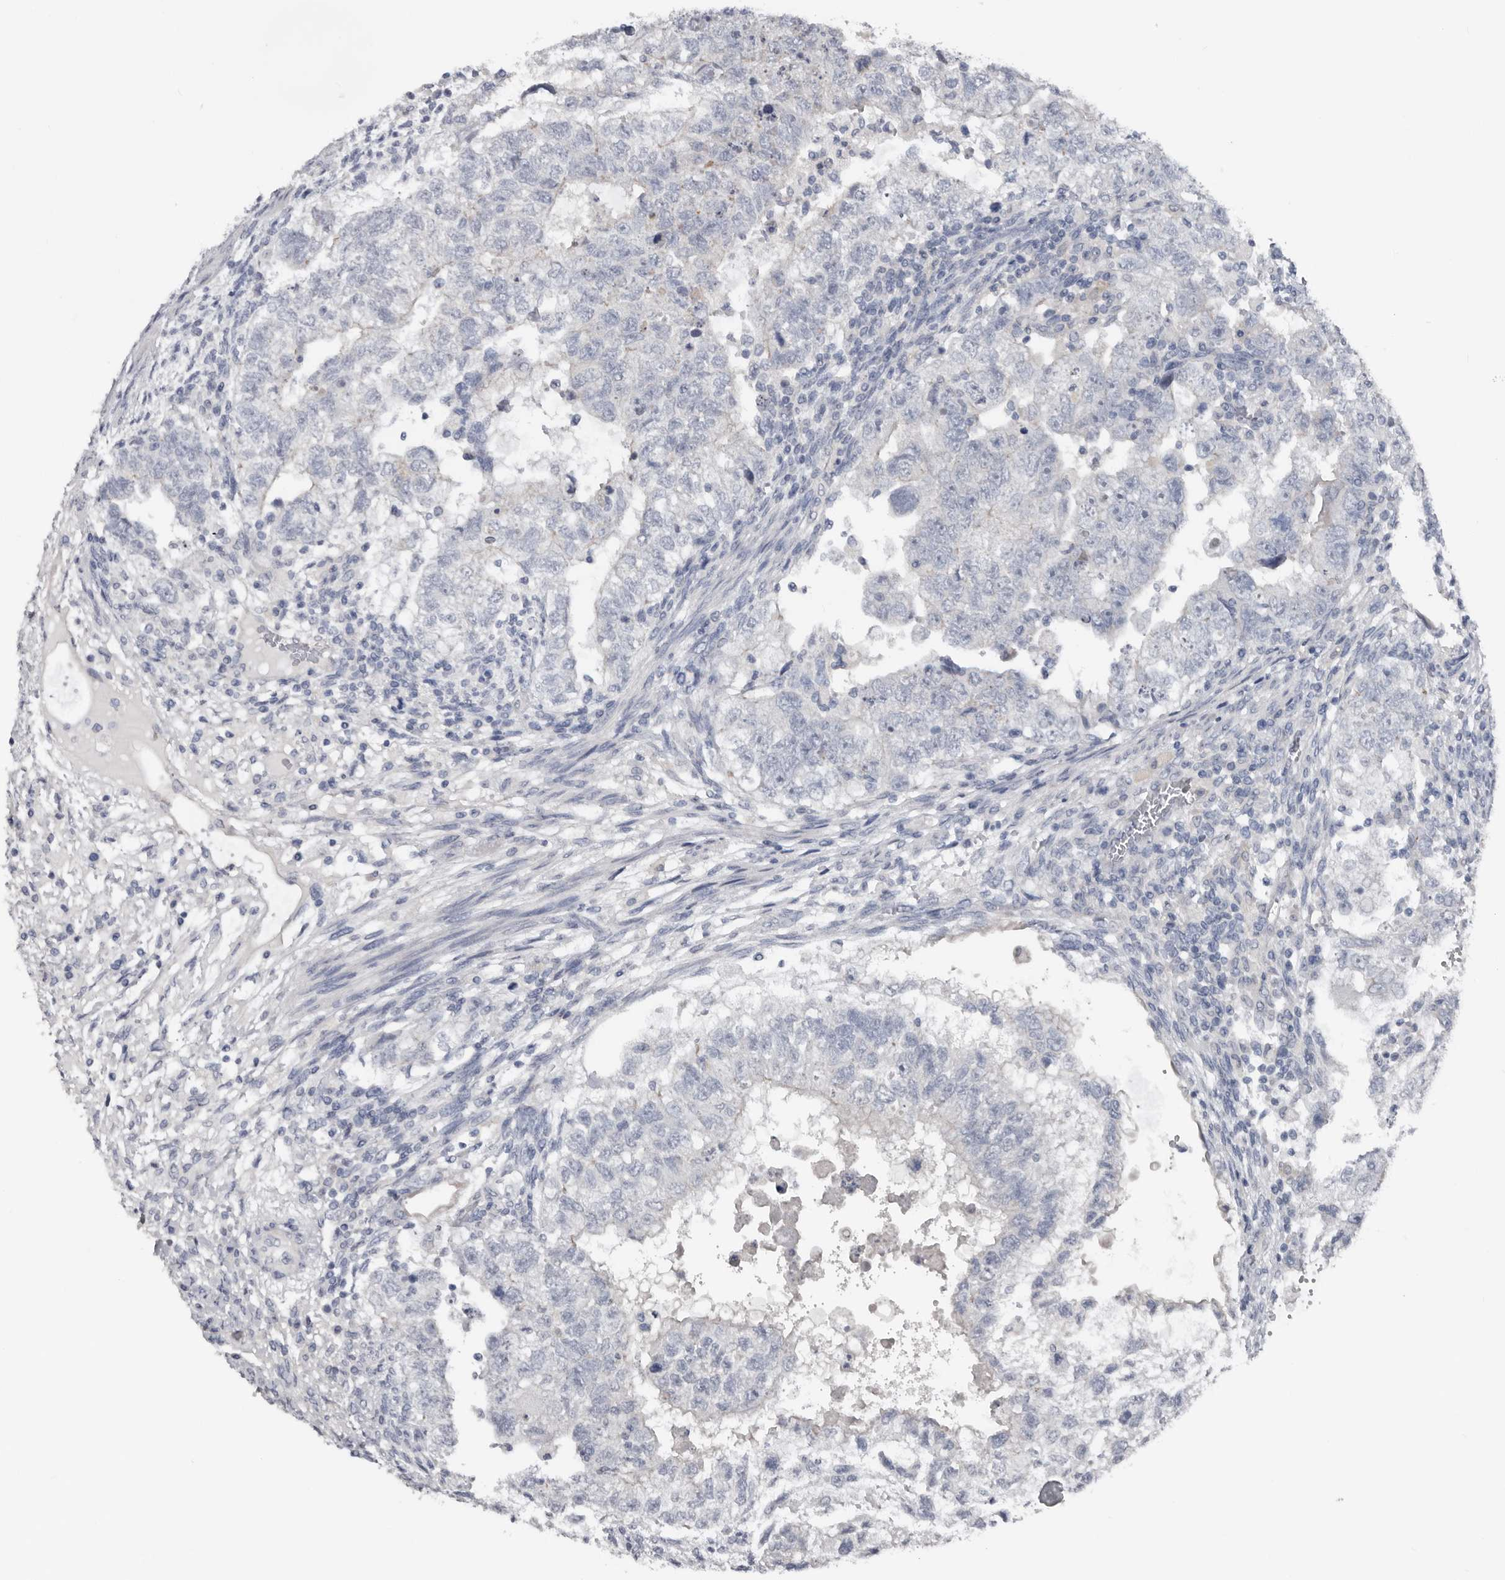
{"staining": {"intensity": "negative", "quantity": "none", "location": "none"}, "tissue": "testis cancer", "cell_type": "Tumor cells", "image_type": "cancer", "snomed": [{"axis": "morphology", "description": "Carcinoma, Embryonal, NOS"}, {"axis": "topography", "description": "Testis"}], "caption": "Embryonal carcinoma (testis) was stained to show a protein in brown. There is no significant expression in tumor cells.", "gene": "FABP7", "patient": {"sex": "male", "age": 37}}